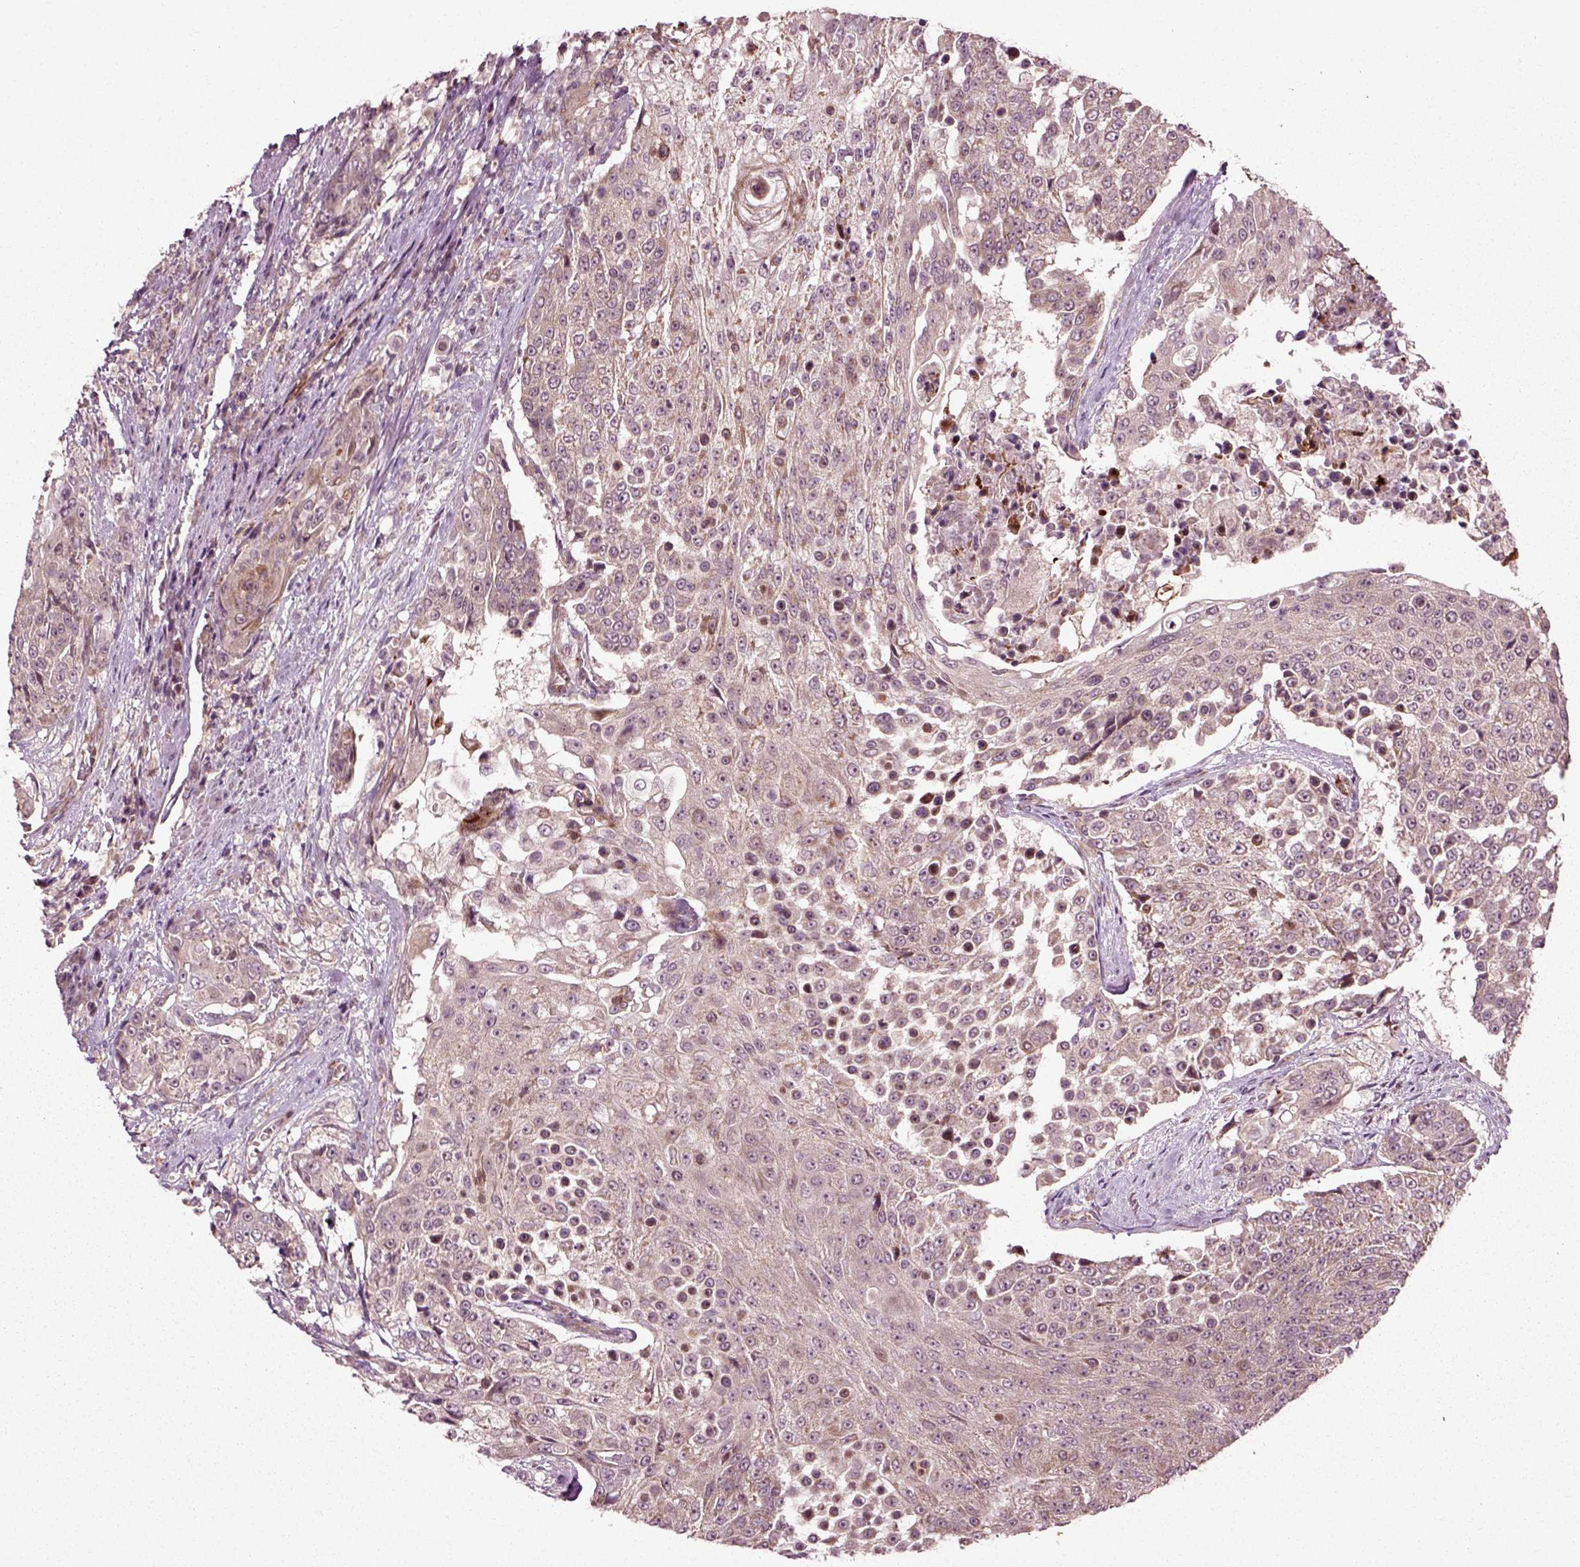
{"staining": {"intensity": "negative", "quantity": "none", "location": "none"}, "tissue": "urothelial cancer", "cell_type": "Tumor cells", "image_type": "cancer", "snomed": [{"axis": "morphology", "description": "Urothelial carcinoma, High grade"}, {"axis": "topography", "description": "Urinary bladder"}], "caption": "DAB immunohistochemical staining of urothelial cancer reveals no significant staining in tumor cells.", "gene": "PLCD3", "patient": {"sex": "female", "age": 63}}